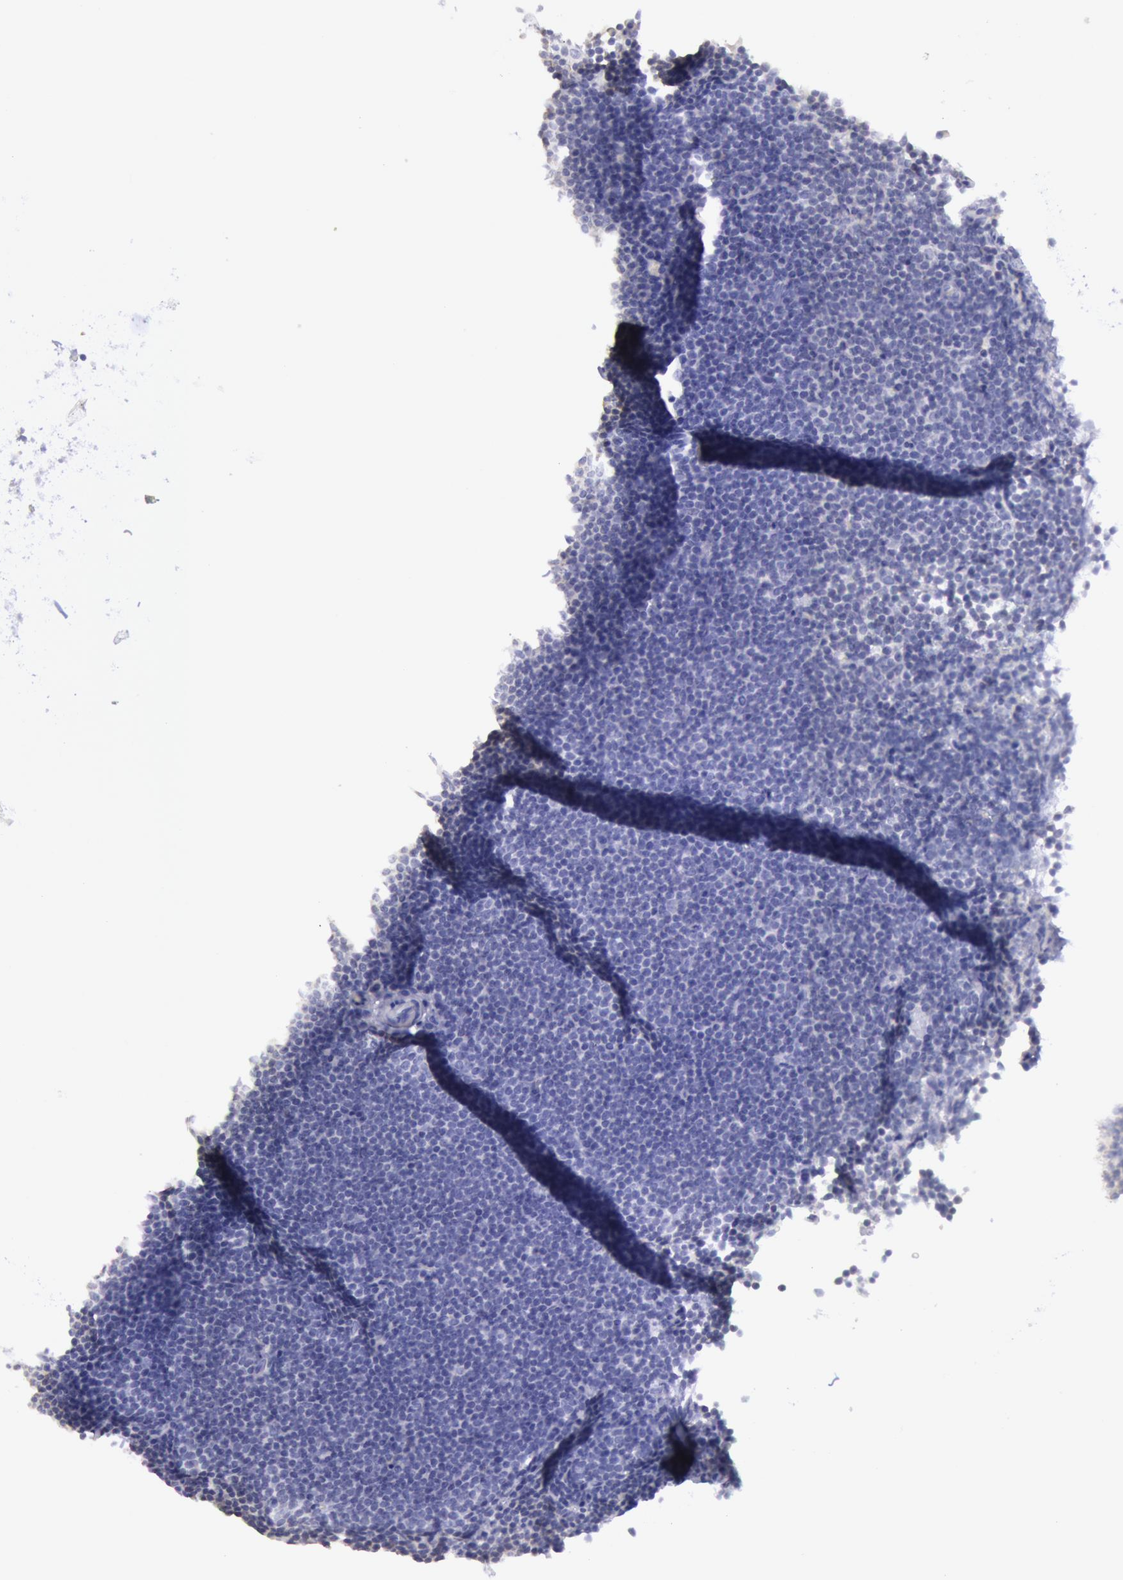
{"staining": {"intensity": "negative", "quantity": "none", "location": "none"}, "tissue": "lymphoma", "cell_type": "Tumor cells", "image_type": "cancer", "snomed": [{"axis": "morphology", "description": "Malignant lymphoma, non-Hodgkin's type, Low grade"}, {"axis": "topography", "description": "Lymph node"}], "caption": "Tumor cells are negative for protein expression in human lymphoma.", "gene": "MYH7", "patient": {"sex": "female", "age": 69}}